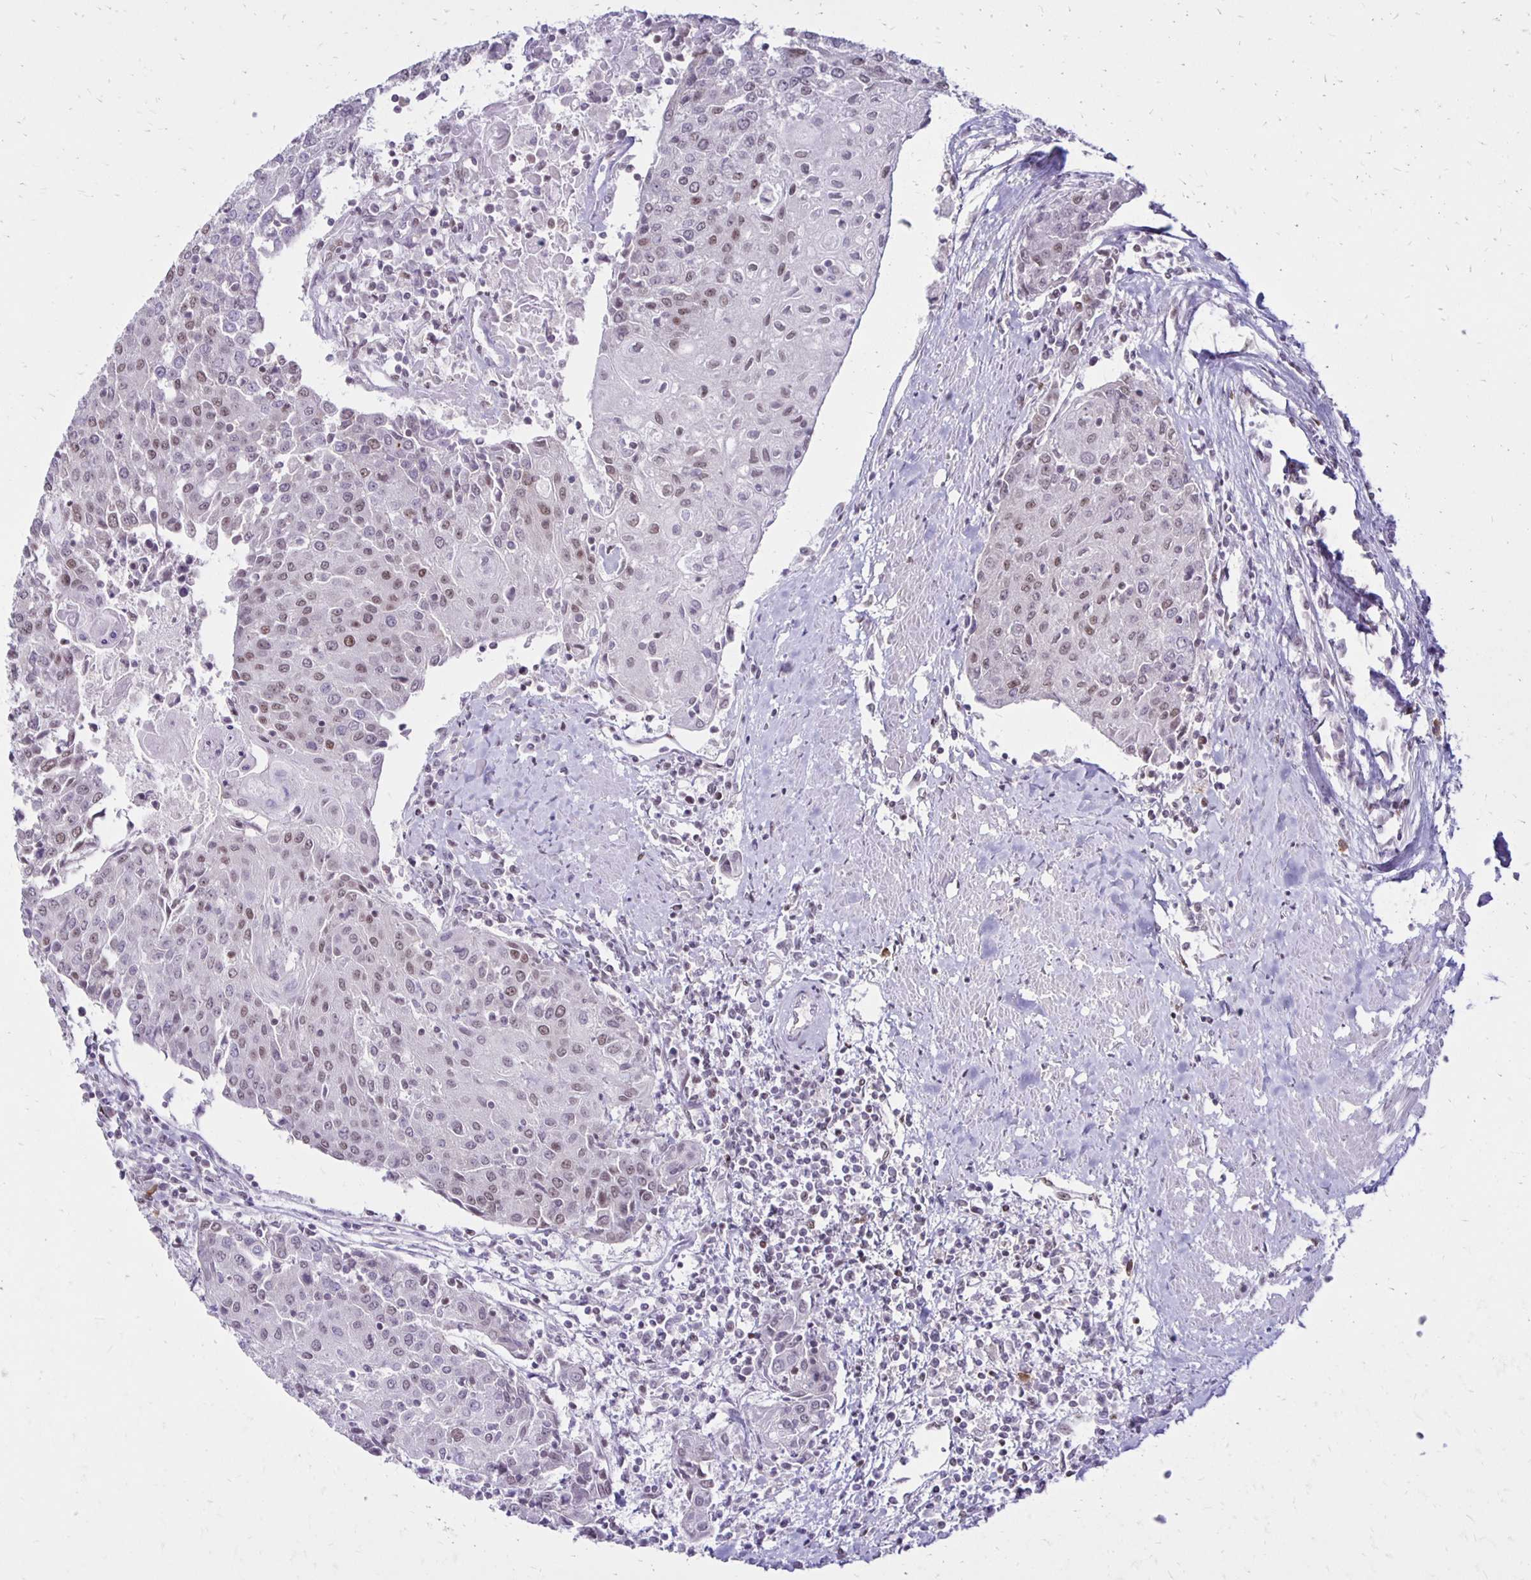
{"staining": {"intensity": "weak", "quantity": ">75%", "location": "nuclear"}, "tissue": "urothelial cancer", "cell_type": "Tumor cells", "image_type": "cancer", "snomed": [{"axis": "morphology", "description": "Urothelial carcinoma, High grade"}, {"axis": "topography", "description": "Urinary bladder"}], "caption": "Protein positivity by immunohistochemistry displays weak nuclear positivity in approximately >75% of tumor cells in urothelial cancer.", "gene": "DDB2", "patient": {"sex": "female", "age": 85}}